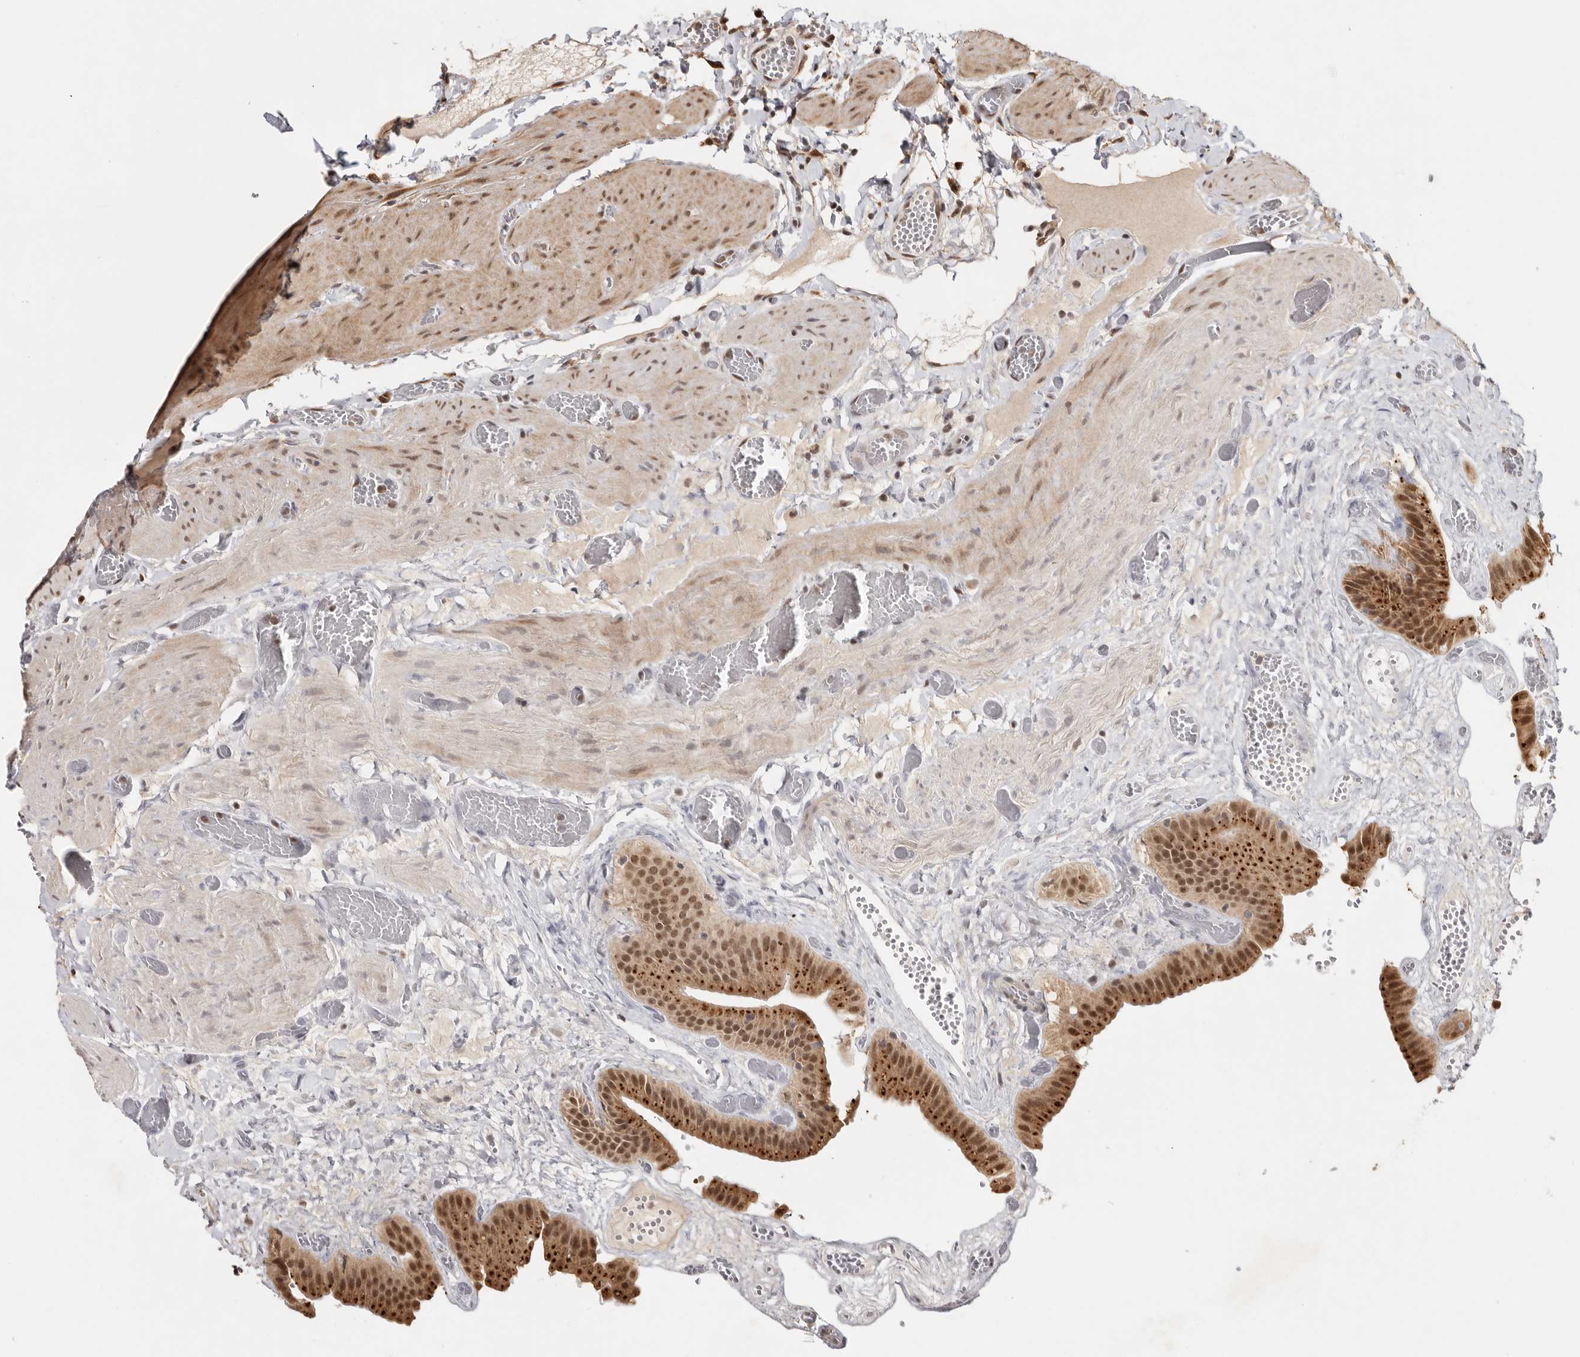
{"staining": {"intensity": "strong", "quantity": ">75%", "location": "cytoplasmic/membranous,nuclear"}, "tissue": "gallbladder", "cell_type": "Glandular cells", "image_type": "normal", "snomed": [{"axis": "morphology", "description": "Normal tissue, NOS"}, {"axis": "topography", "description": "Gallbladder"}], "caption": "Immunohistochemistry histopathology image of normal gallbladder: human gallbladder stained using IHC reveals high levels of strong protein expression localized specifically in the cytoplasmic/membranous,nuclear of glandular cells, appearing as a cytoplasmic/membranous,nuclear brown color.", "gene": "ZNF83", "patient": {"sex": "female", "age": 64}}